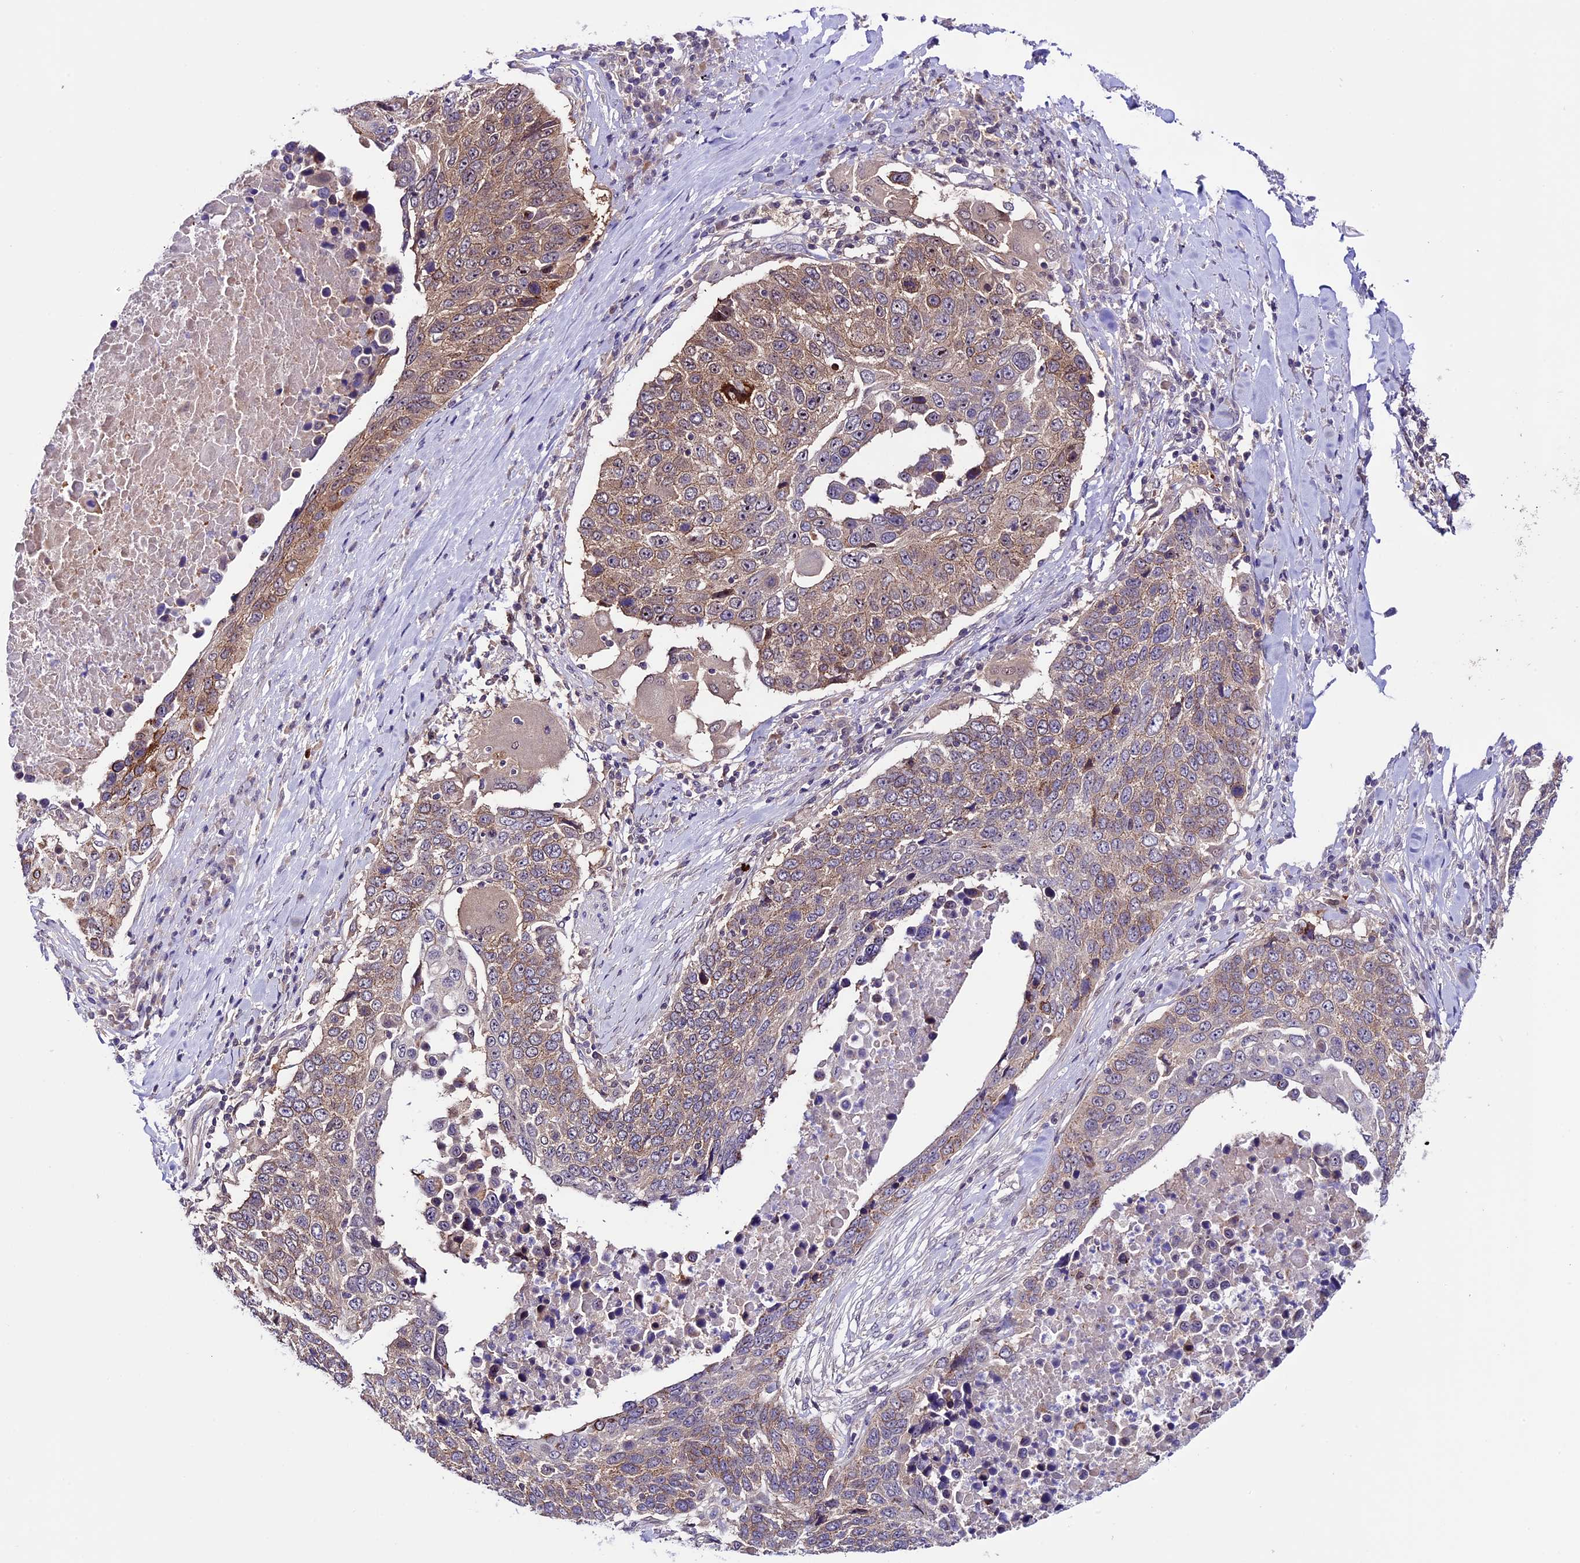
{"staining": {"intensity": "moderate", "quantity": ">75%", "location": "cytoplasmic/membranous"}, "tissue": "lung cancer", "cell_type": "Tumor cells", "image_type": "cancer", "snomed": [{"axis": "morphology", "description": "Squamous cell carcinoma, NOS"}, {"axis": "topography", "description": "Lung"}], "caption": "Immunohistochemical staining of human lung cancer (squamous cell carcinoma) demonstrates medium levels of moderate cytoplasmic/membranous positivity in approximately >75% of tumor cells.", "gene": "XKR7", "patient": {"sex": "male", "age": 66}}